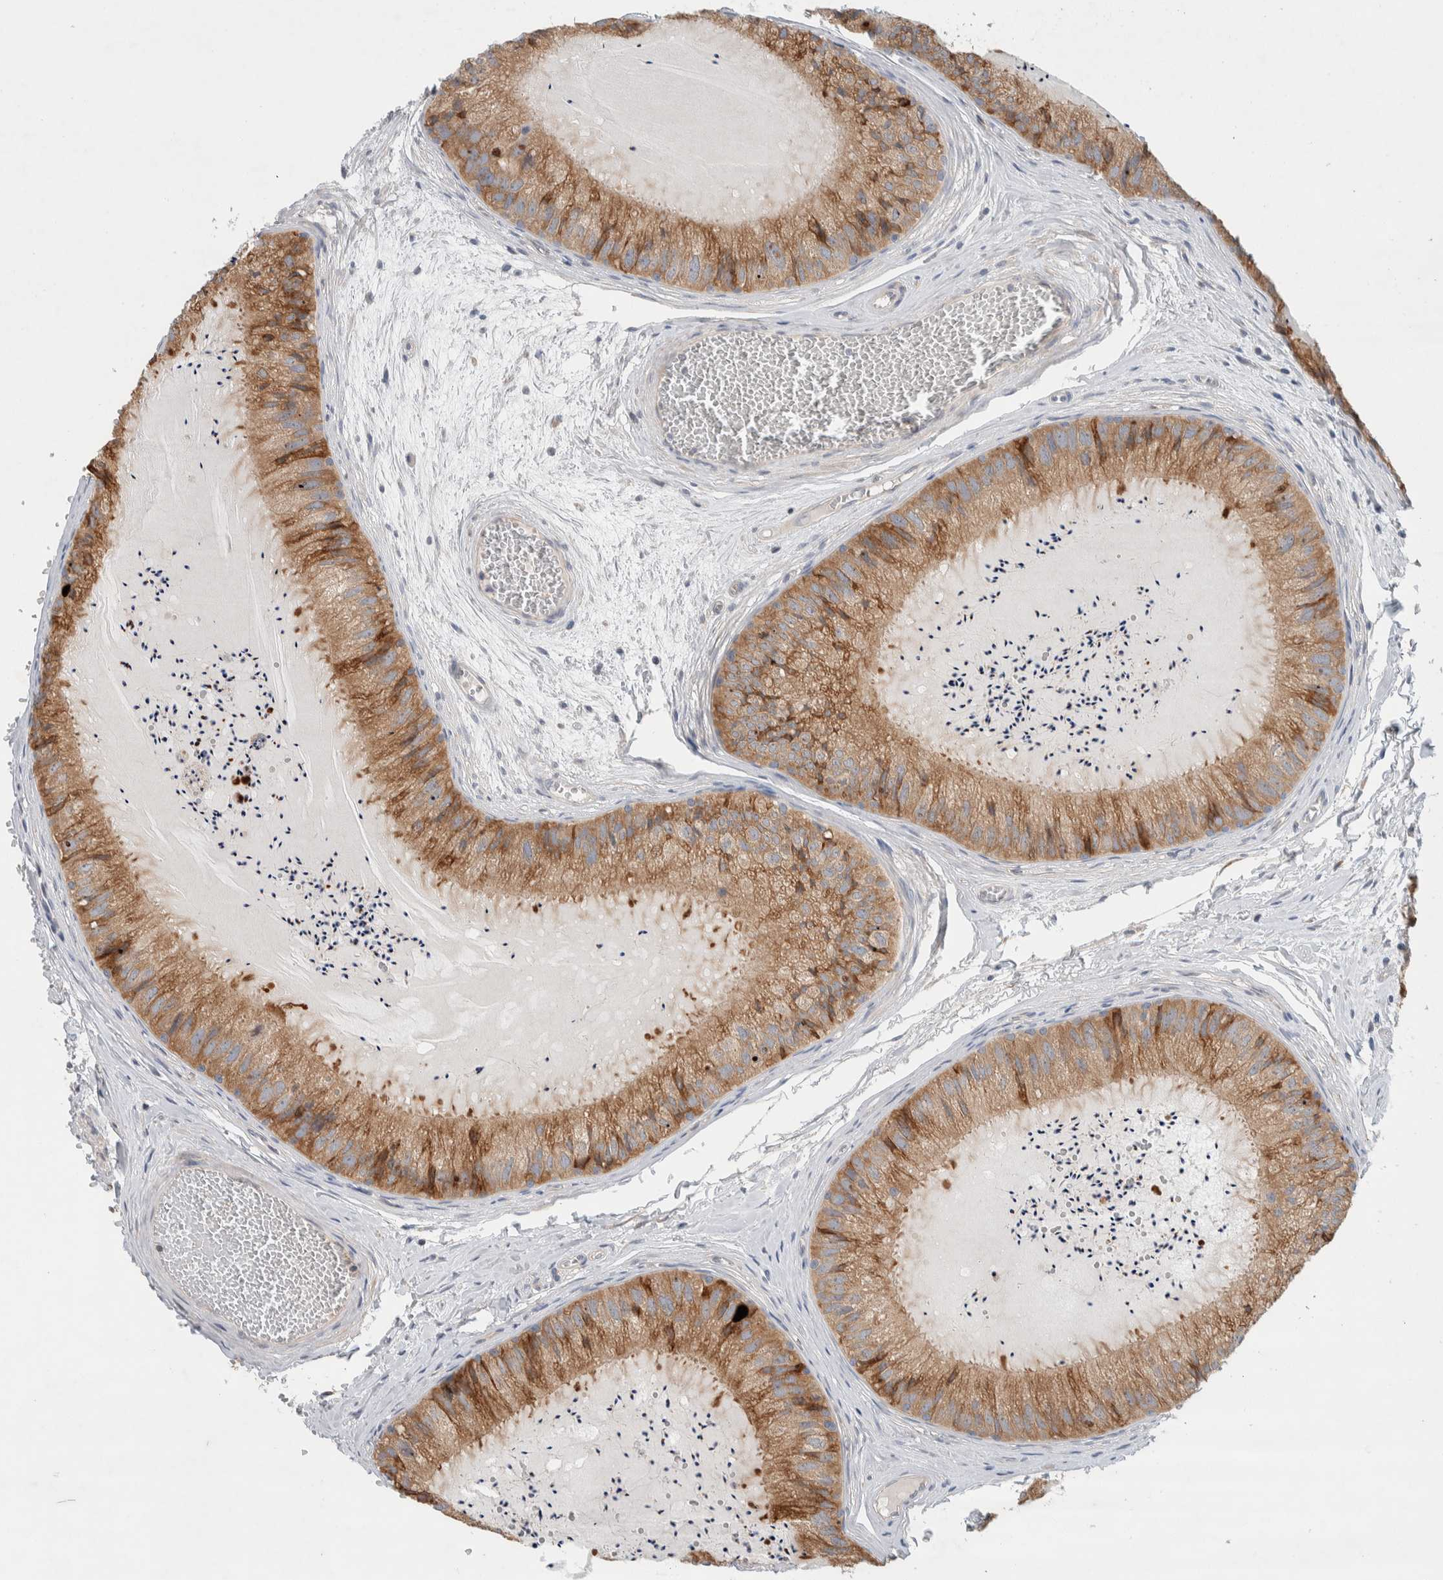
{"staining": {"intensity": "moderate", "quantity": ">75%", "location": "cytoplasmic/membranous"}, "tissue": "epididymis", "cell_type": "Glandular cells", "image_type": "normal", "snomed": [{"axis": "morphology", "description": "Normal tissue, NOS"}, {"axis": "topography", "description": "Epididymis"}], "caption": "Immunohistochemical staining of normal human epididymis reveals >75% levels of moderate cytoplasmic/membranous protein expression in about >75% of glandular cells. (DAB (3,3'-diaminobenzidine) = brown stain, brightfield microscopy at high magnification).", "gene": "ADCY8", "patient": {"sex": "male", "age": 31}}